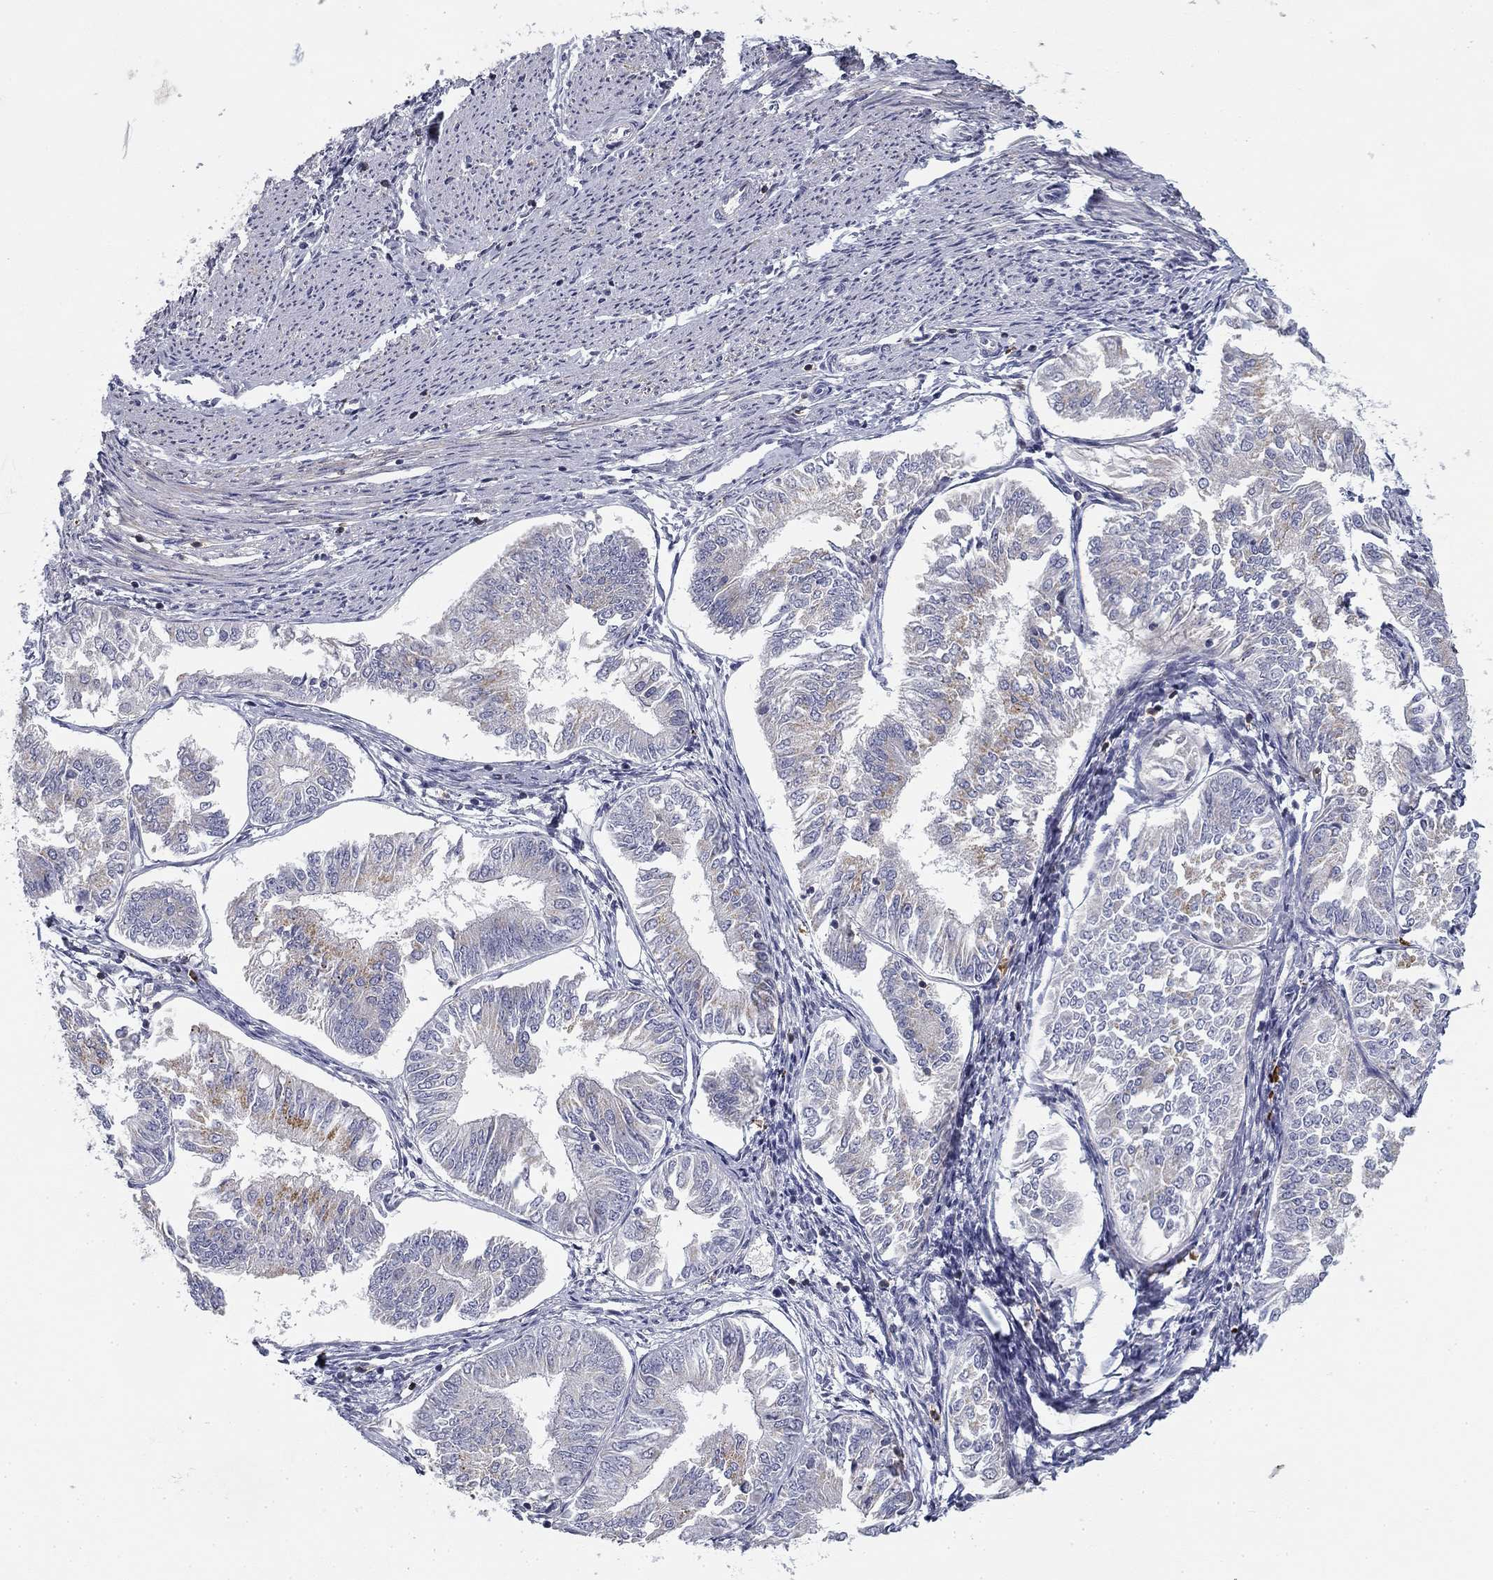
{"staining": {"intensity": "negative", "quantity": "none", "location": "none"}, "tissue": "endometrial cancer", "cell_type": "Tumor cells", "image_type": "cancer", "snomed": [{"axis": "morphology", "description": "Adenocarcinoma, NOS"}, {"axis": "topography", "description": "Endometrium"}], "caption": "The image displays no staining of tumor cells in endometrial cancer.", "gene": "TRAT1", "patient": {"sex": "female", "age": 58}}